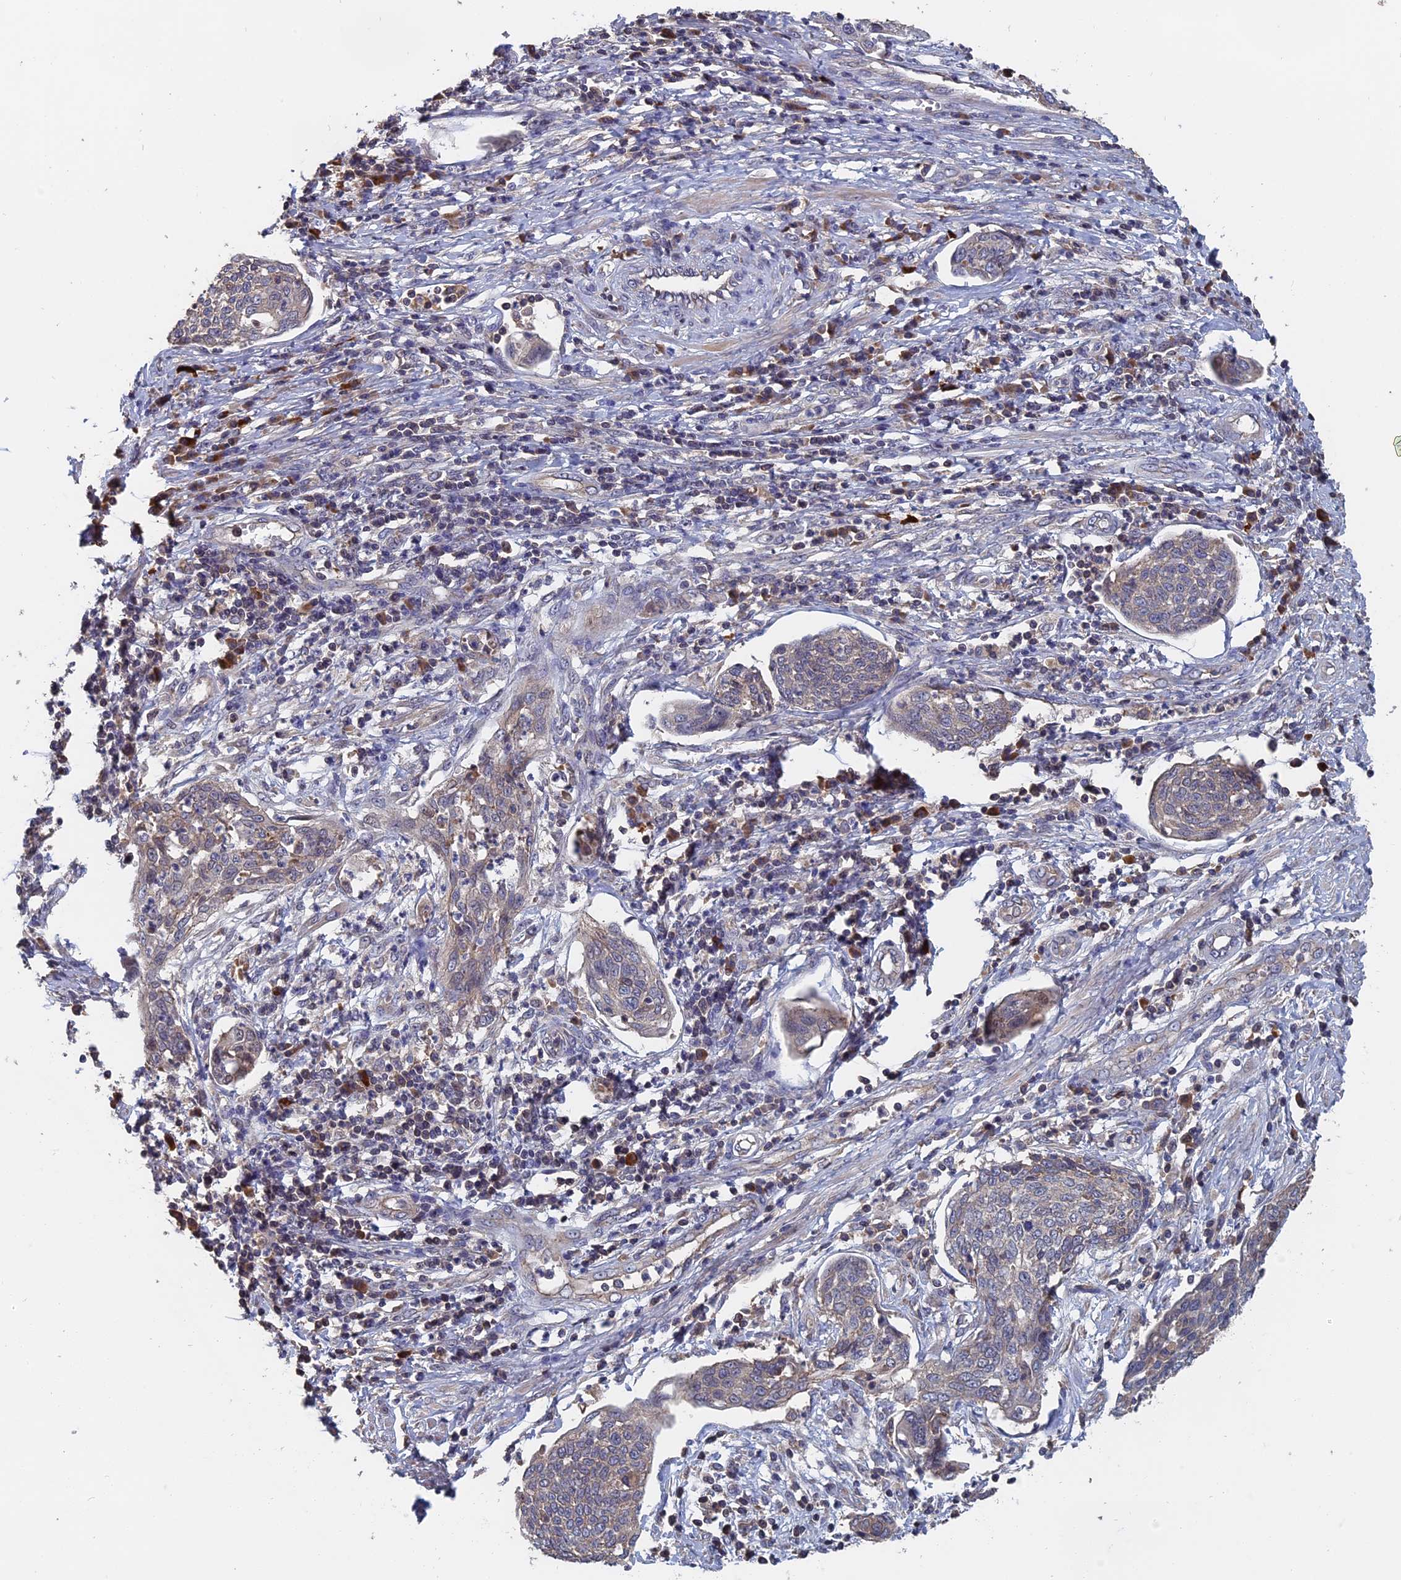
{"staining": {"intensity": "negative", "quantity": "none", "location": "none"}, "tissue": "cervical cancer", "cell_type": "Tumor cells", "image_type": "cancer", "snomed": [{"axis": "morphology", "description": "Squamous cell carcinoma, NOS"}, {"axis": "topography", "description": "Cervix"}], "caption": "This is a photomicrograph of IHC staining of cervical cancer, which shows no positivity in tumor cells.", "gene": "SLC33A1", "patient": {"sex": "female", "age": 34}}